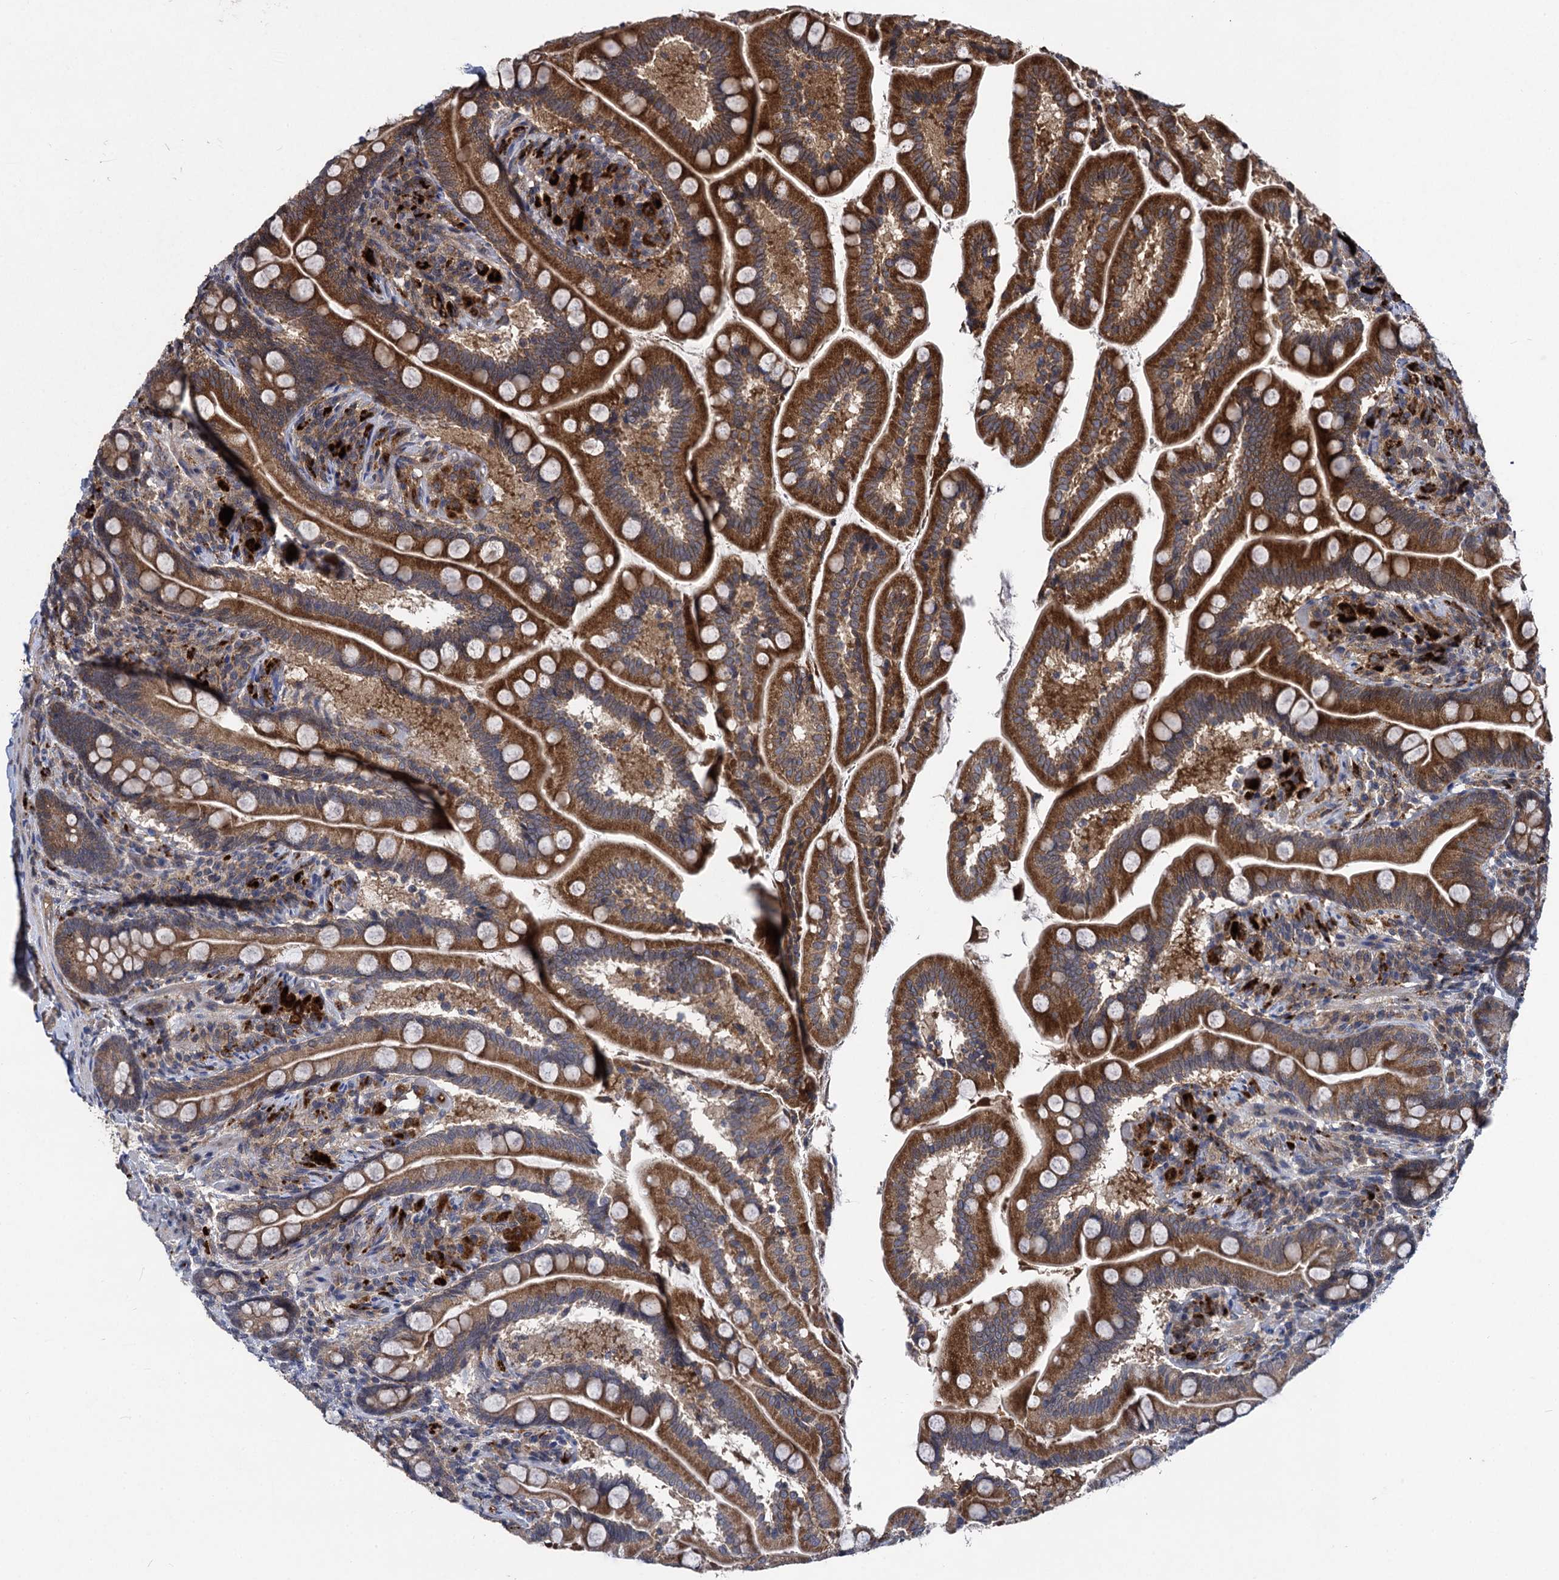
{"staining": {"intensity": "strong", "quantity": ">75%", "location": "cytoplasmic/membranous"}, "tissue": "small intestine", "cell_type": "Glandular cells", "image_type": "normal", "snomed": [{"axis": "morphology", "description": "Normal tissue, NOS"}, {"axis": "topography", "description": "Small intestine"}], "caption": "Immunohistochemistry (IHC) image of normal human small intestine stained for a protein (brown), which exhibits high levels of strong cytoplasmic/membranous expression in approximately >75% of glandular cells.", "gene": "BCL2L2", "patient": {"sex": "female", "age": 64}}